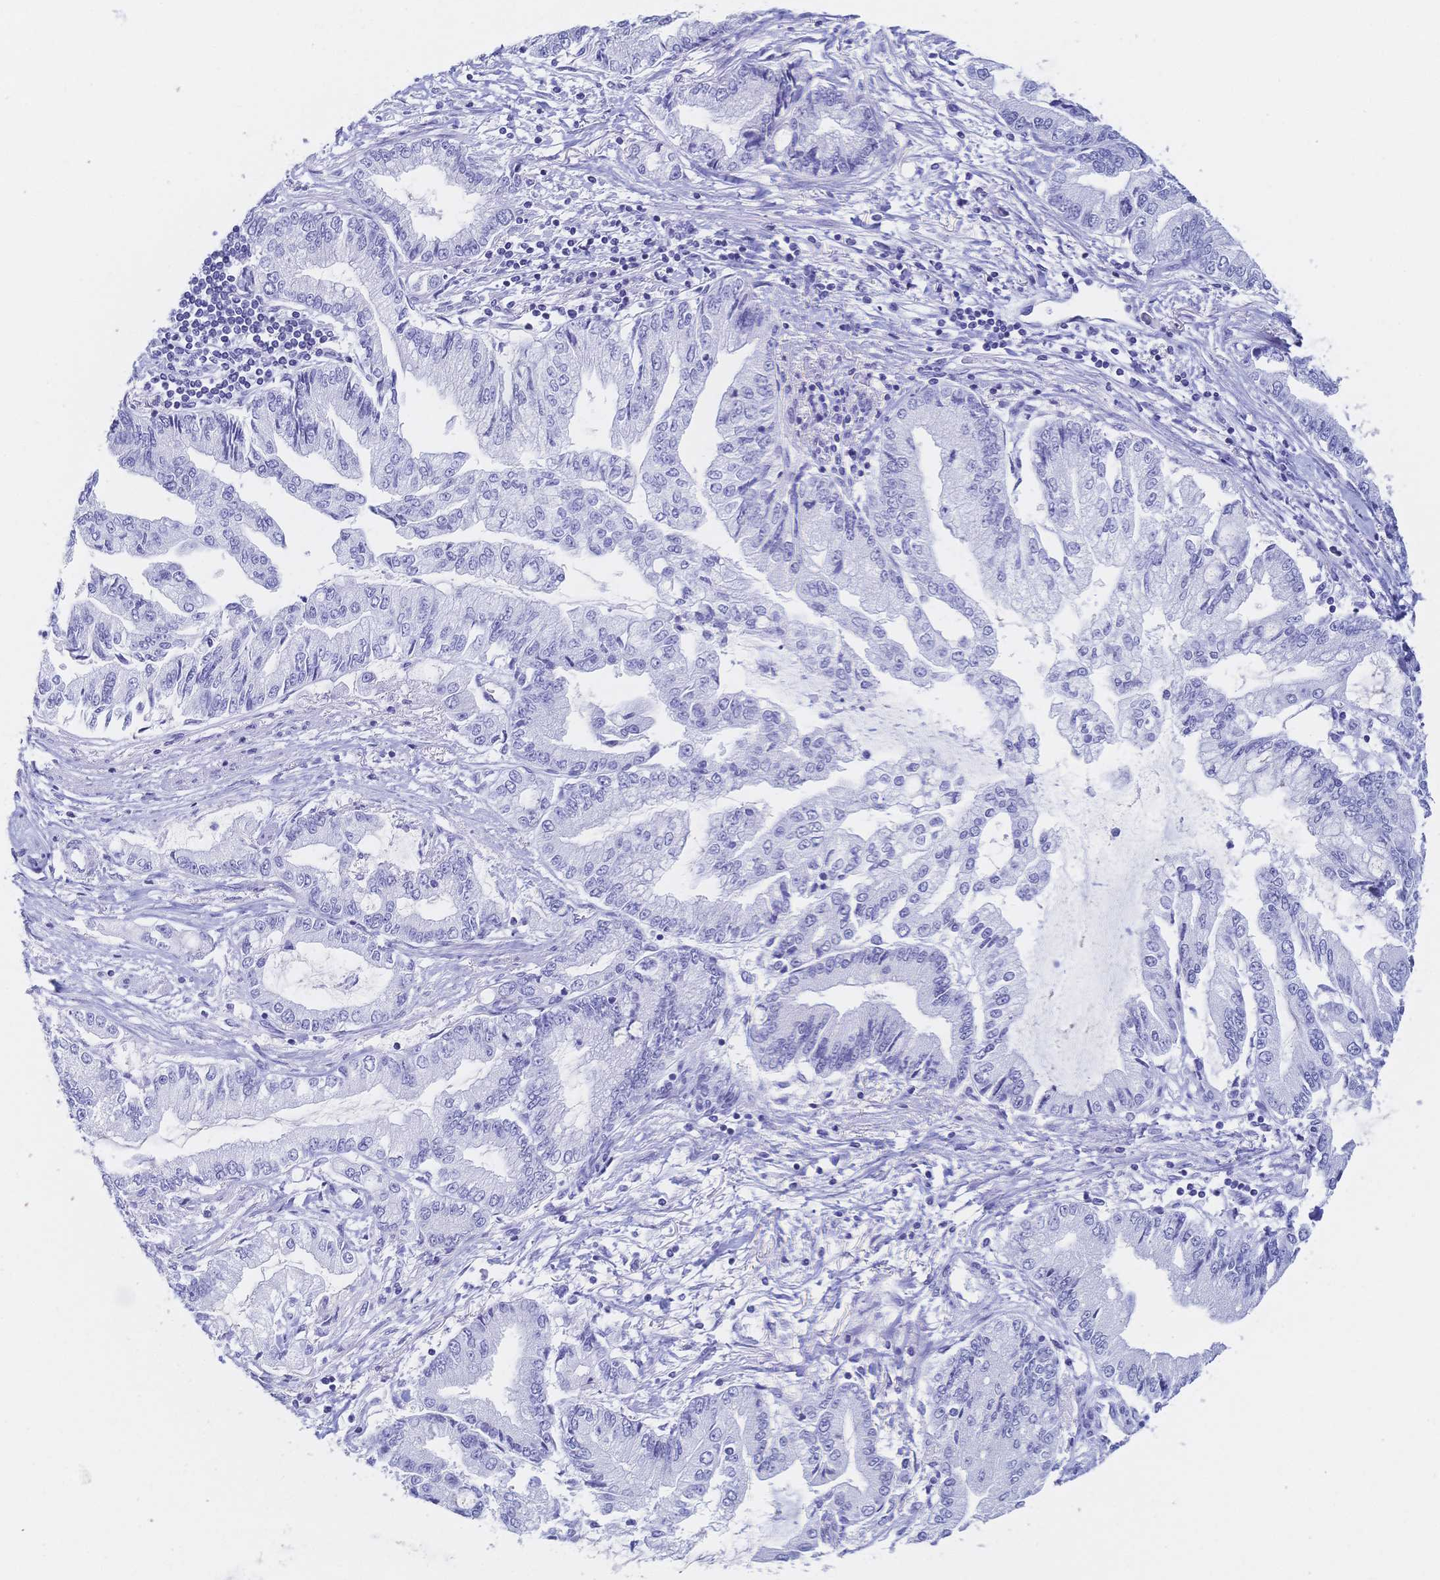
{"staining": {"intensity": "negative", "quantity": "none", "location": "none"}, "tissue": "stomach cancer", "cell_type": "Tumor cells", "image_type": "cancer", "snomed": [{"axis": "morphology", "description": "Adenocarcinoma, NOS"}, {"axis": "topography", "description": "Stomach, upper"}], "caption": "This is a photomicrograph of immunohistochemistry (IHC) staining of stomach cancer, which shows no staining in tumor cells.", "gene": "MEP1B", "patient": {"sex": "female", "age": 74}}